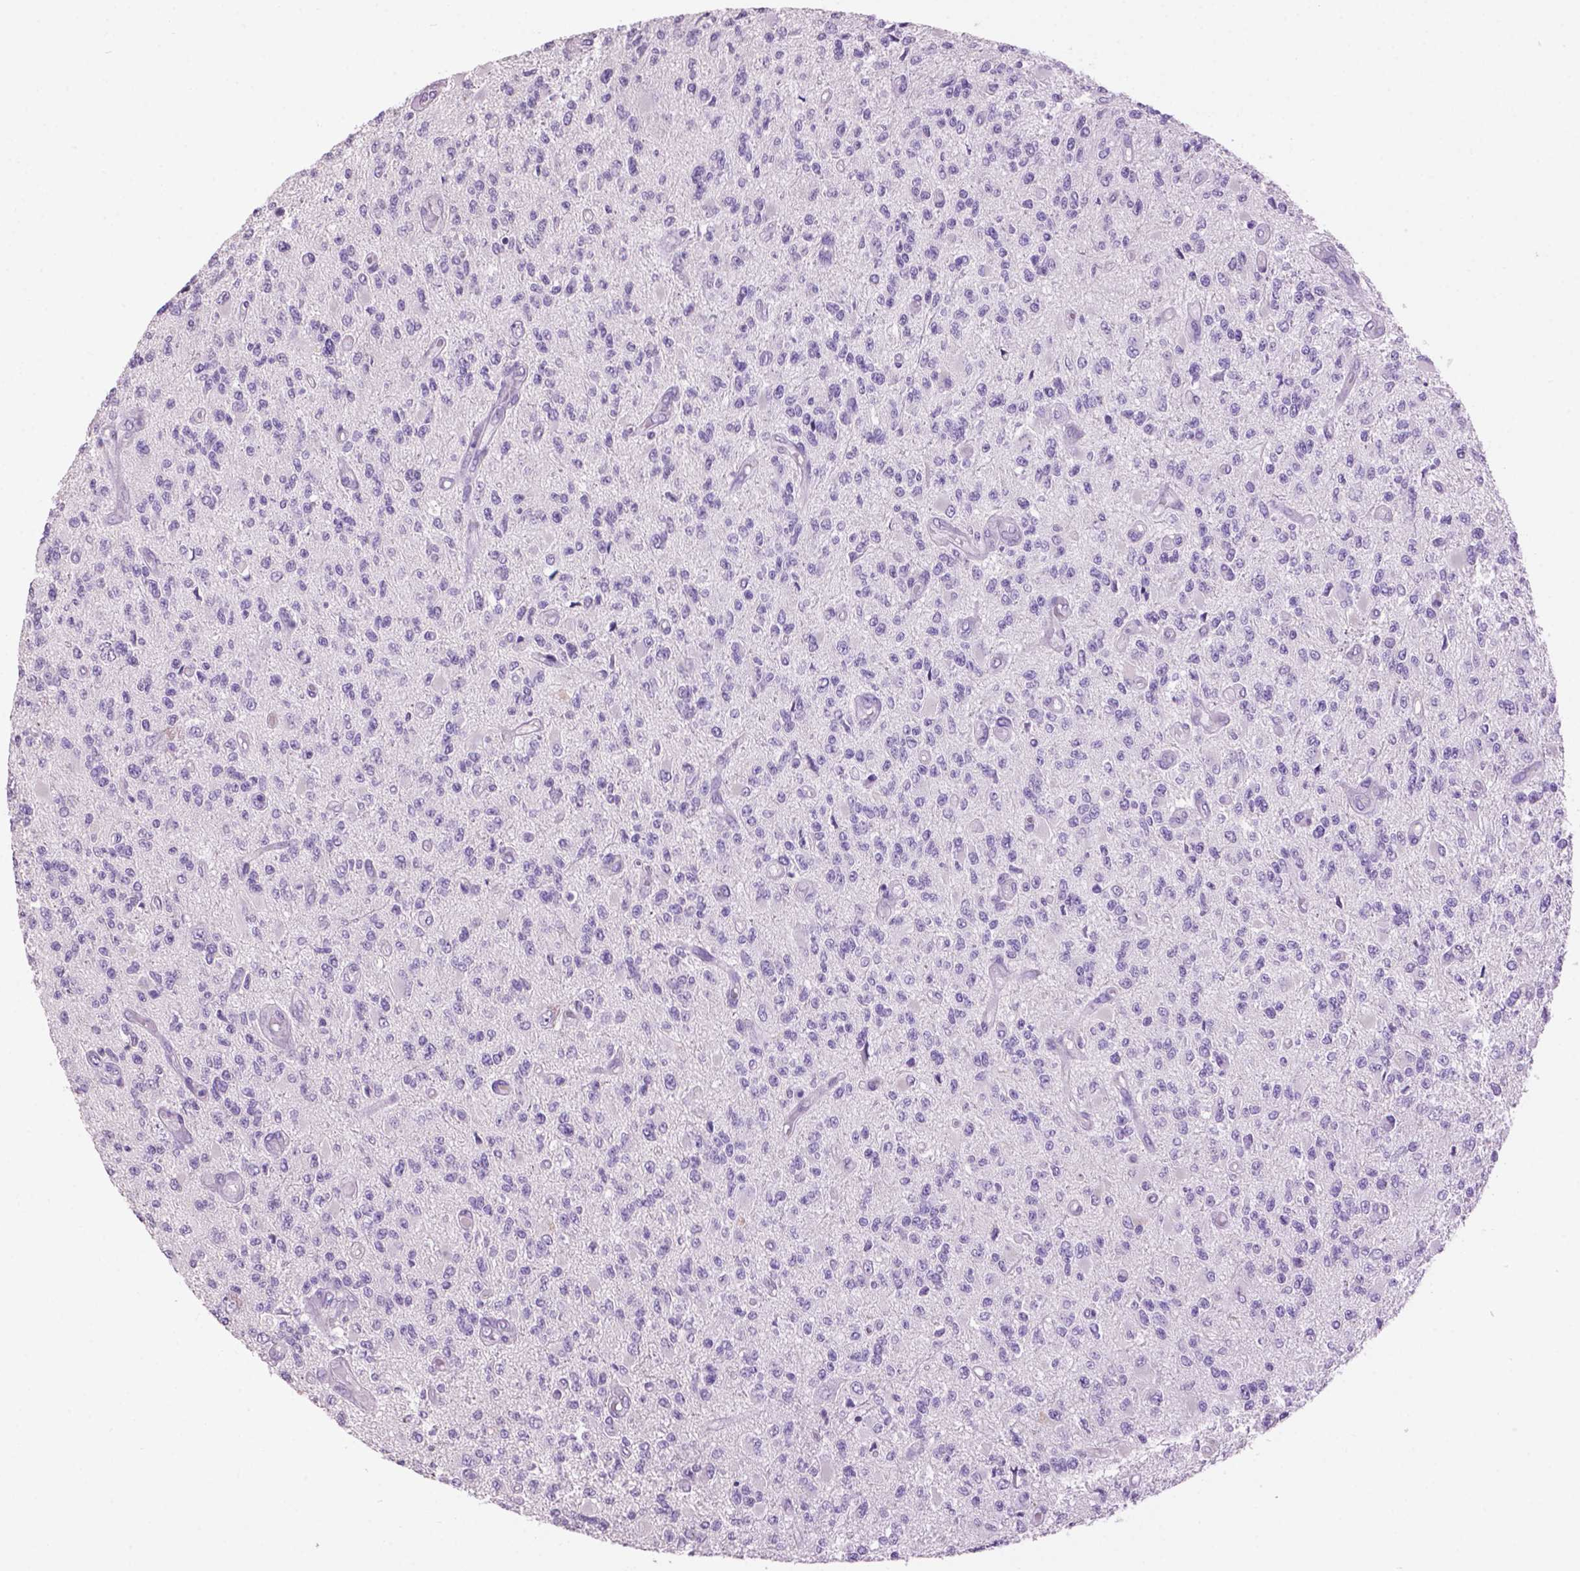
{"staining": {"intensity": "negative", "quantity": "none", "location": "none"}, "tissue": "glioma", "cell_type": "Tumor cells", "image_type": "cancer", "snomed": [{"axis": "morphology", "description": "Glioma, malignant, High grade"}, {"axis": "topography", "description": "Brain"}], "caption": "A photomicrograph of glioma stained for a protein shows no brown staining in tumor cells. Brightfield microscopy of immunohistochemistry stained with DAB (brown) and hematoxylin (blue), captured at high magnification.", "gene": "CRYBA4", "patient": {"sex": "female", "age": 63}}